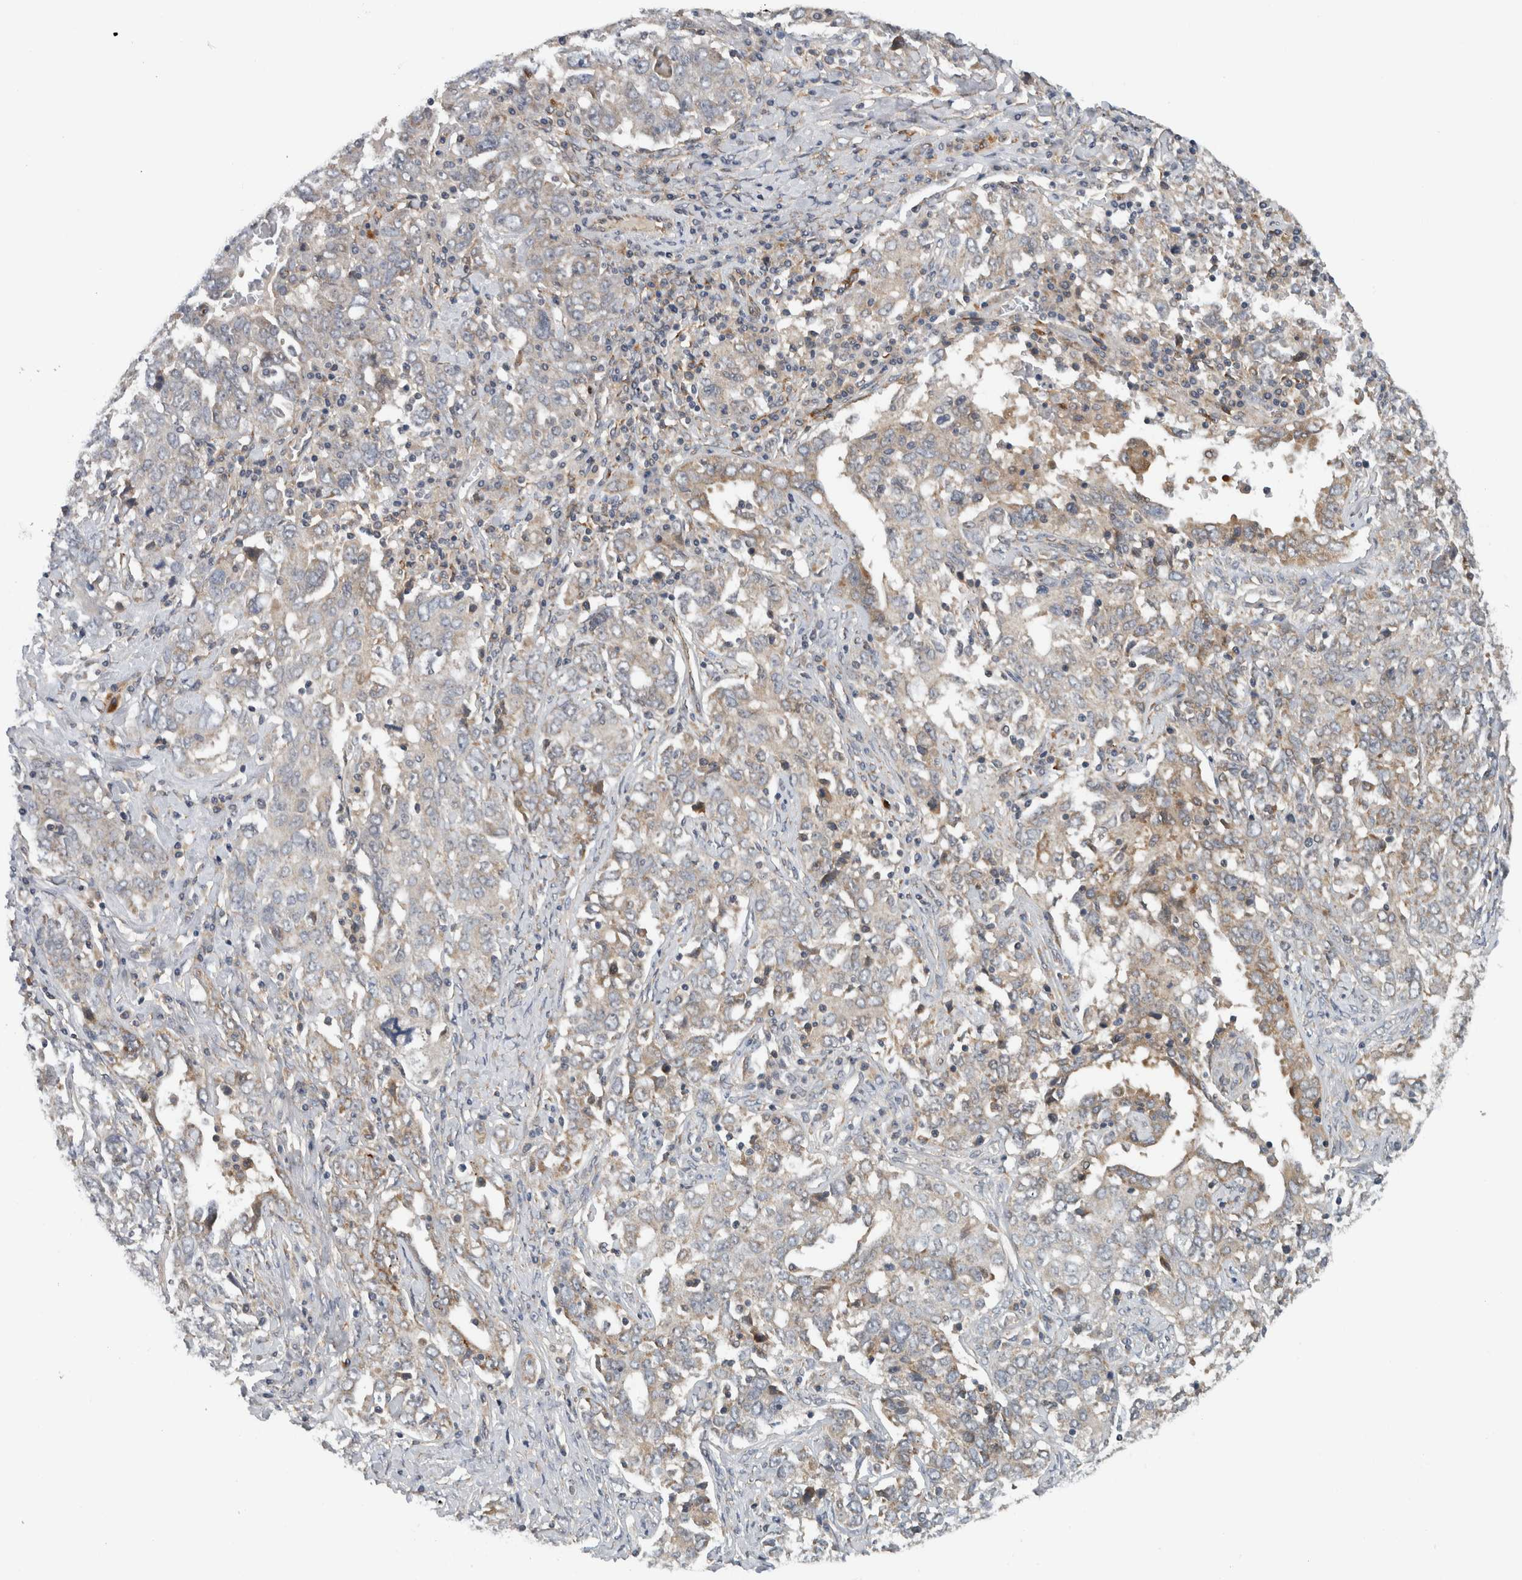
{"staining": {"intensity": "weak", "quantity": "<25%", "location": "cytoplasmic/membranous"}, "tissue": "ovarian cancer", "cell_type": "Tumor cells", "image_type": "cancer", "snomed": [{"axis": "morphology", "description": "Carcinoma, endometroid"}, {"axis": "topography", "description": "Ovary"}], "caption": "High power microscopy histopathology image of an IHC micrograph of endometroid carcinoma (ovarian), revealing no significant positivity in tumor cells. (DAB immunohistochemistry with hematoxylin counter stain).", "gene": "PDCD2", "patient": {"sex": "female", "age": 62}}